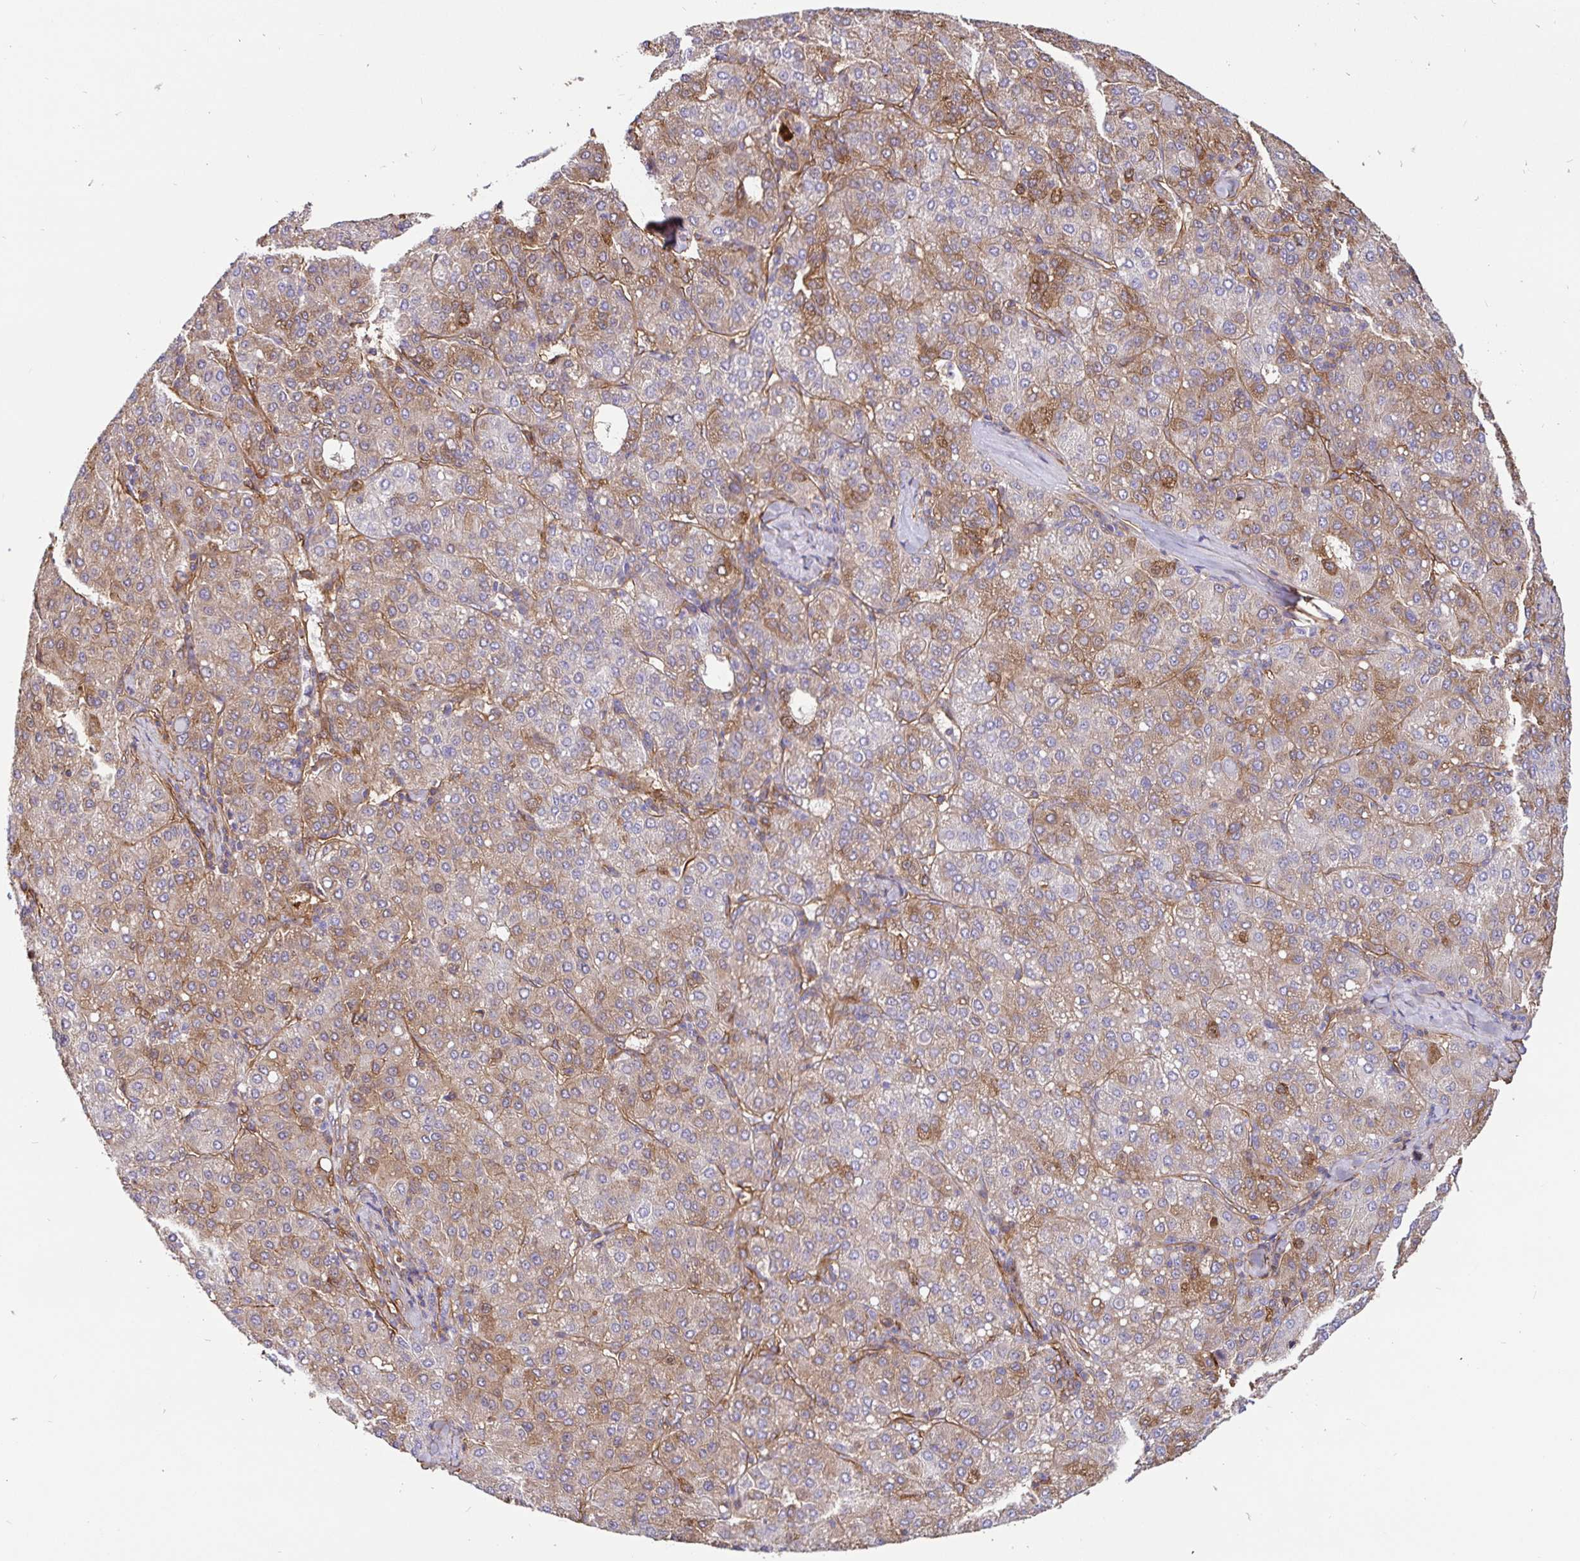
{"staining": {"intensity": "weak", "quantity": ">75%", "location": "cytoplasmic/membranous"}, "tissue": "liver cancer", "cell_type": "Tumor cells", "image_type": "cancer", "snomed": [{"axis": "morphology", "description": "Carcinoma, Hepatocellular, NOS"}, {"axis": "topography", "description": "Liver"}], "caption": "A histopathology image of hepatocellular carcinoma (liver) stained for a protein exhibits weak cytoplasmic/membranous brown staining in tumor cells.", "gene": "ANXA2", "patient": {"sex": "male", "age": 65}}